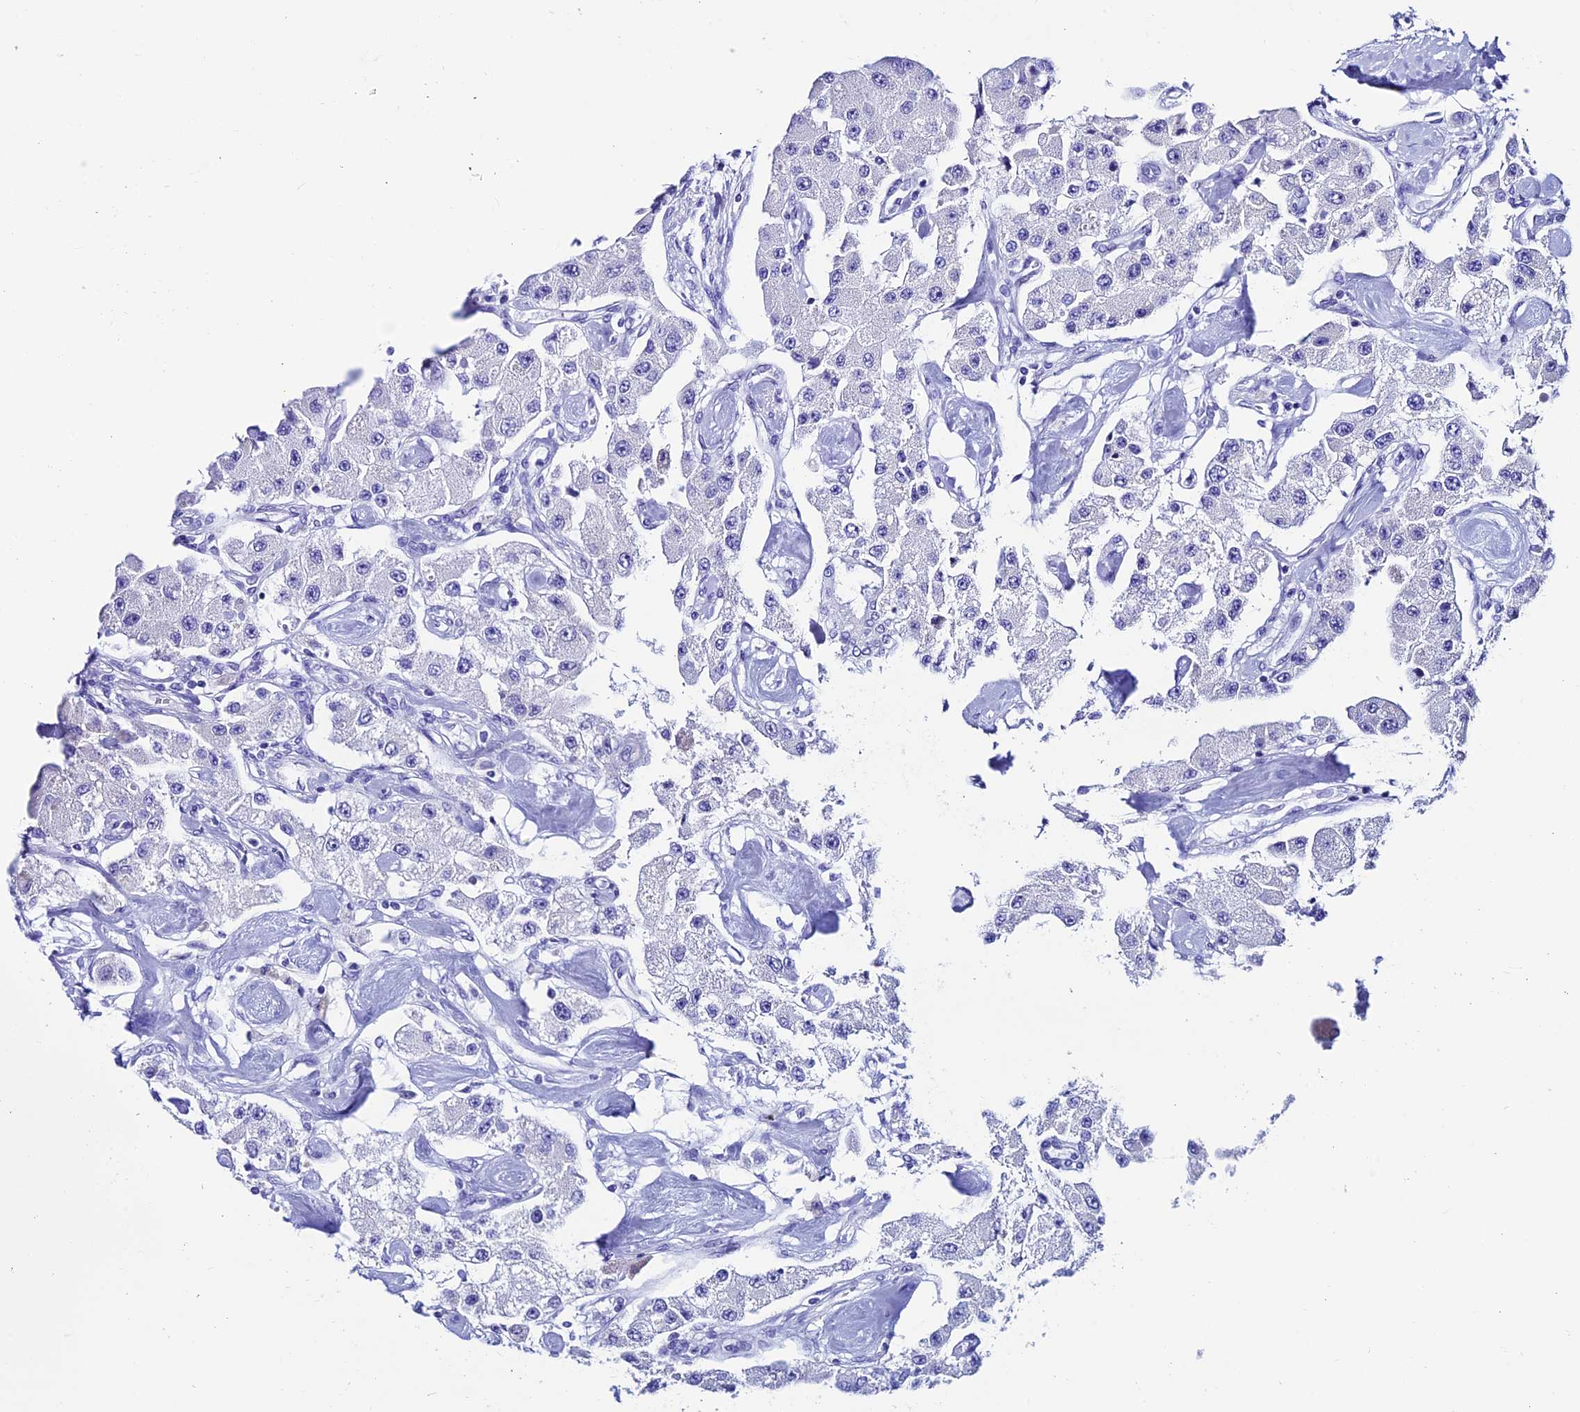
{"staining": {"intensity": "negative", "quantity": "none", "location": "none"}, "tissue": "carcinoid", "cell_type": "Tumor cells", "image_type": "cancer", "snomed": [{"axis": "morphology", "description": "Carcinoid, malignant, NOS"}, {"axis": "topography", "description": "Pancreas"}], "caption": "High magnification brightfield microscopy of carcinoid stained with DAB (3,3'-diaminobenzidine) (brown) and counterstained with hematoxylin (blue): tumor cells show no significant positivity. (Stains: DAB IHC with hematoxylin counter stain, Microscopy: brightfield microscopy at high magnification).", "gene": "REEP4", "patient": {"sex": "male", "age": 41}}